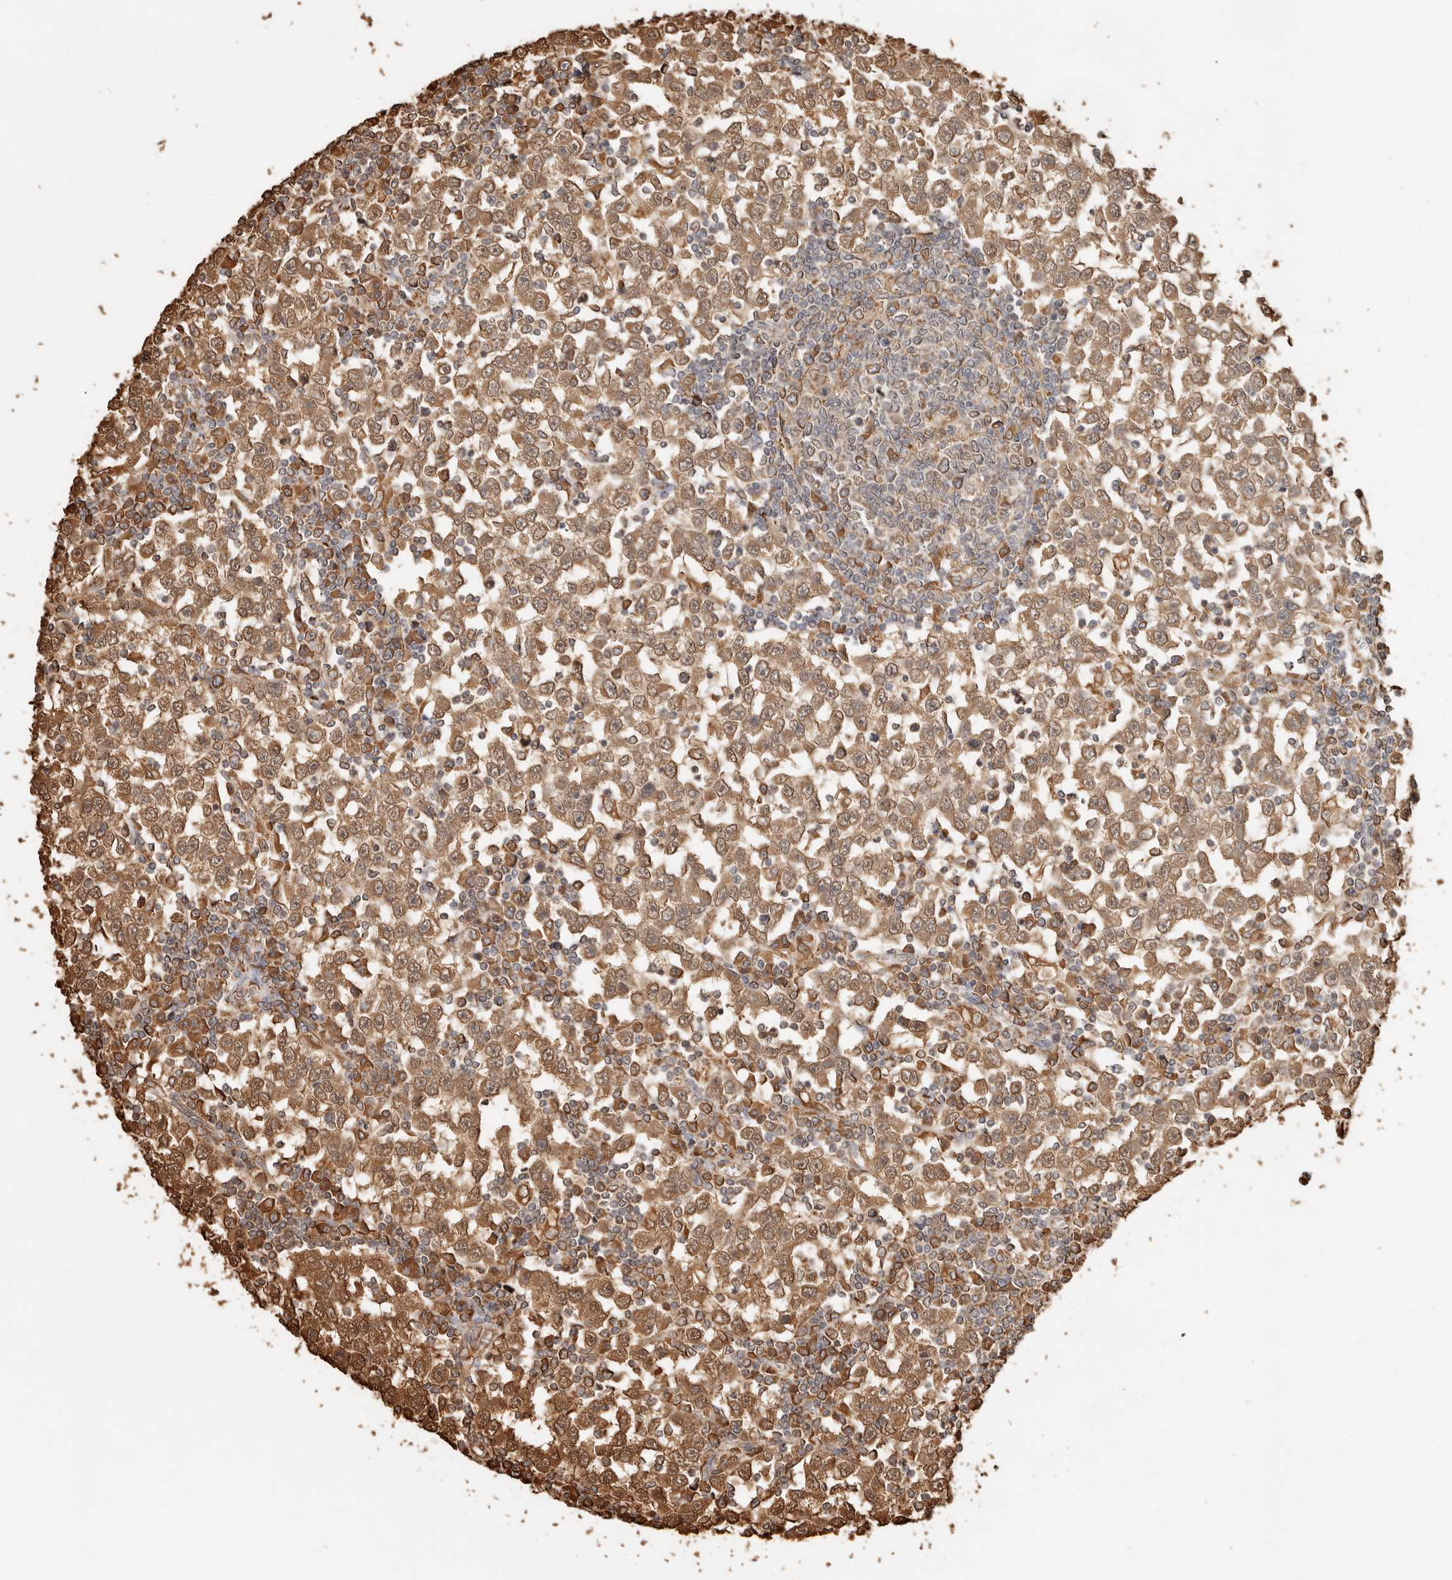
{"staining": {"intensity": "moderate", "quantity": ">75%", "location": "cytoplasmic/membranous,nuclear"}, "tissue": "testis cancer", "cell_type": "Tumor cells", "image_type": "cancer", "snomed": [{"axis": "morphology", "description": "Seminoma, NOS"}, {"axis": "topography", "description": "Testis"}], "caption": "This is an image of immunohistochemistry staining of testis cancer (seminoma), which shows moderate staining in the cytoplasmic/membranous and nuclear of tumor cells.", "gene": "ARHGEF10L", "patient": {"sex": "male", "age": 65}}